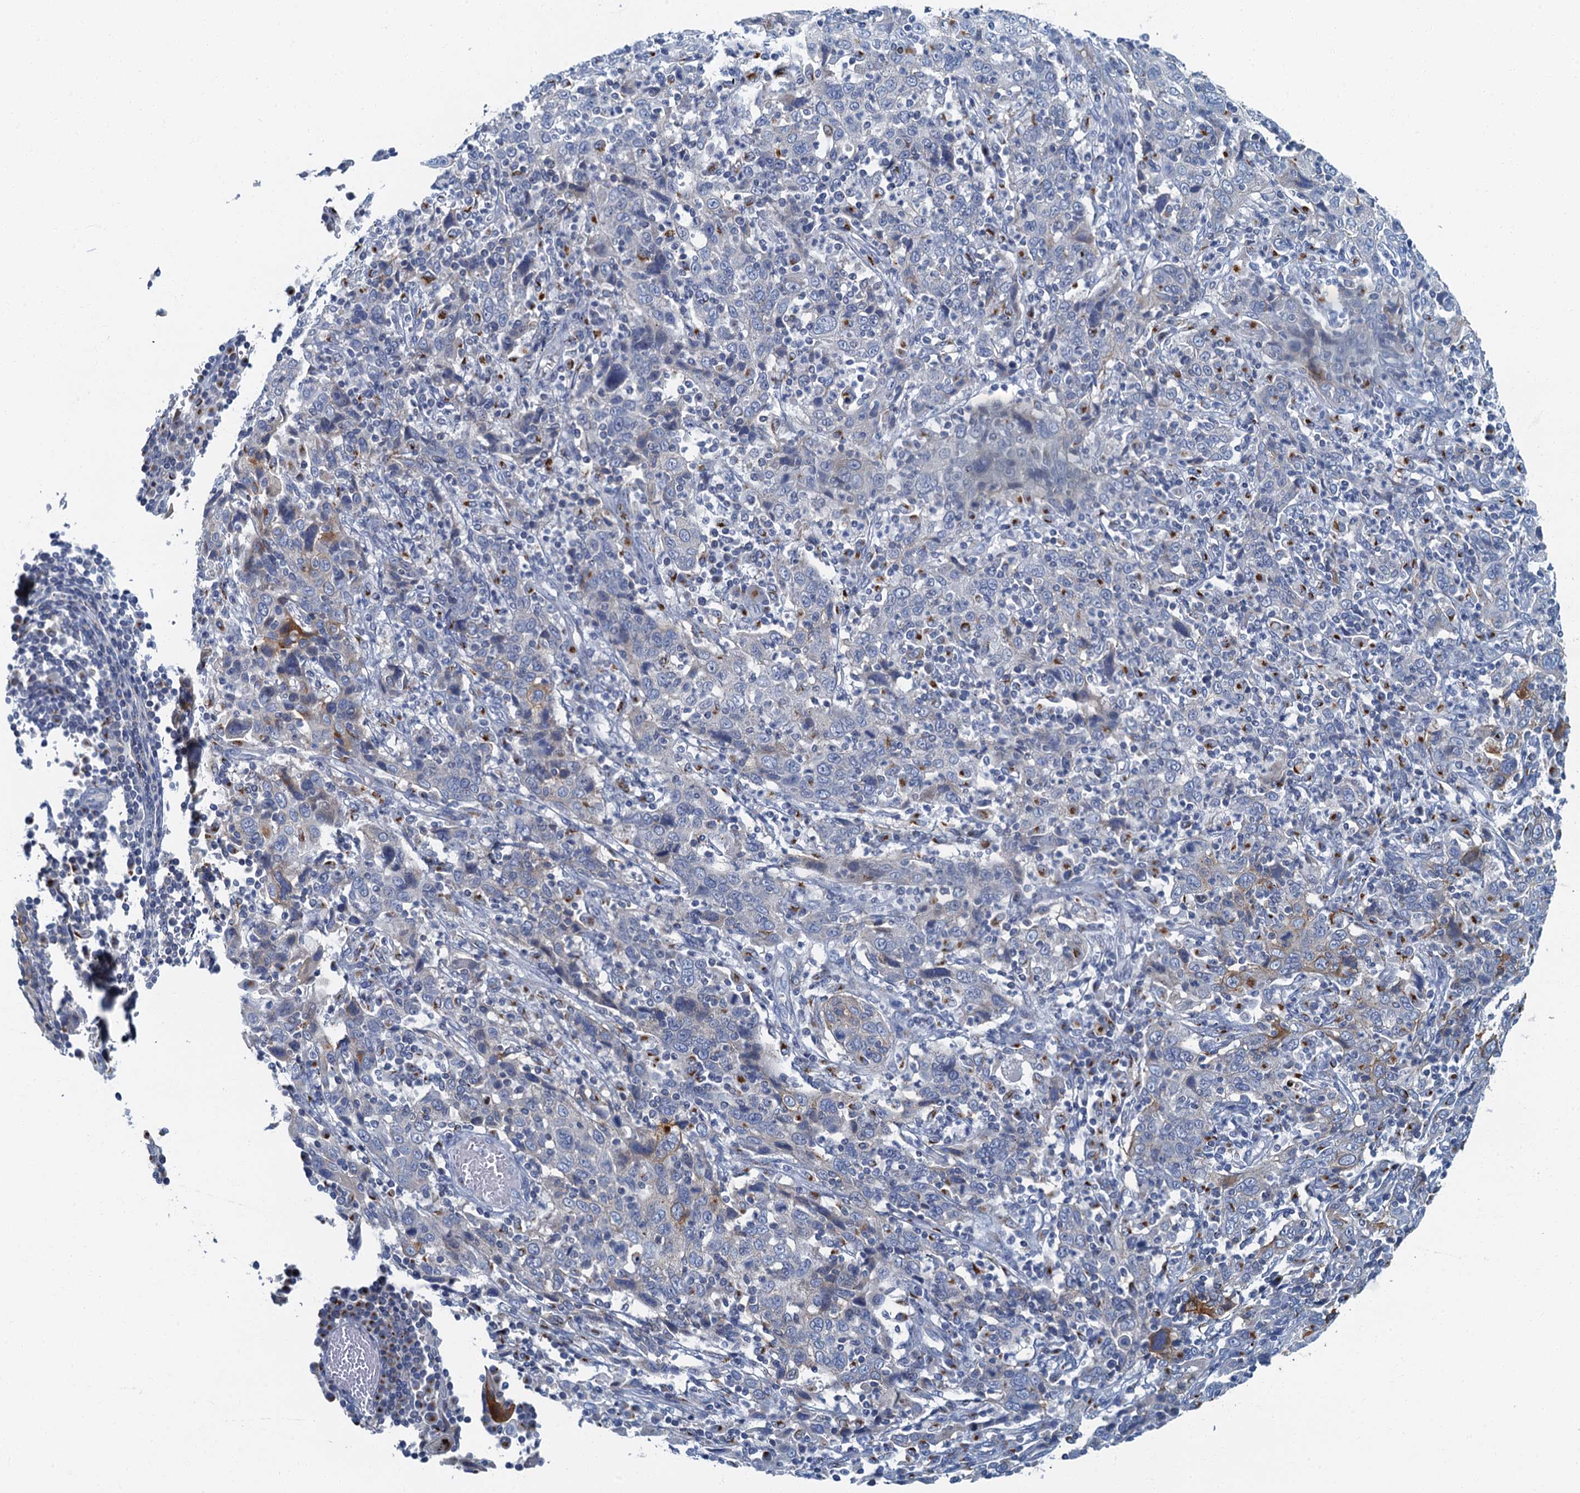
{"staining": {"intensity": "moderate", "quantity": "<25%", "location": "cytoplasmic/membranous"}, "tissue": "cervical cancer", "cell_type": "Tumor cells", "image_type": "cancer", "snomed": [{"axis": "morphology", "description": "Squamous cell carcinoma, NOS"}, {"axis": "topography", "description": "Cervix"}], "caption": "Cervical cancer (squamous cell carcinoma) tissue demonstrates moderate cytoplasmic/membranous staining in about <25% of tumor cells", "gene": "LYPD3", "patient": {"sex": "female", "age": 46}}